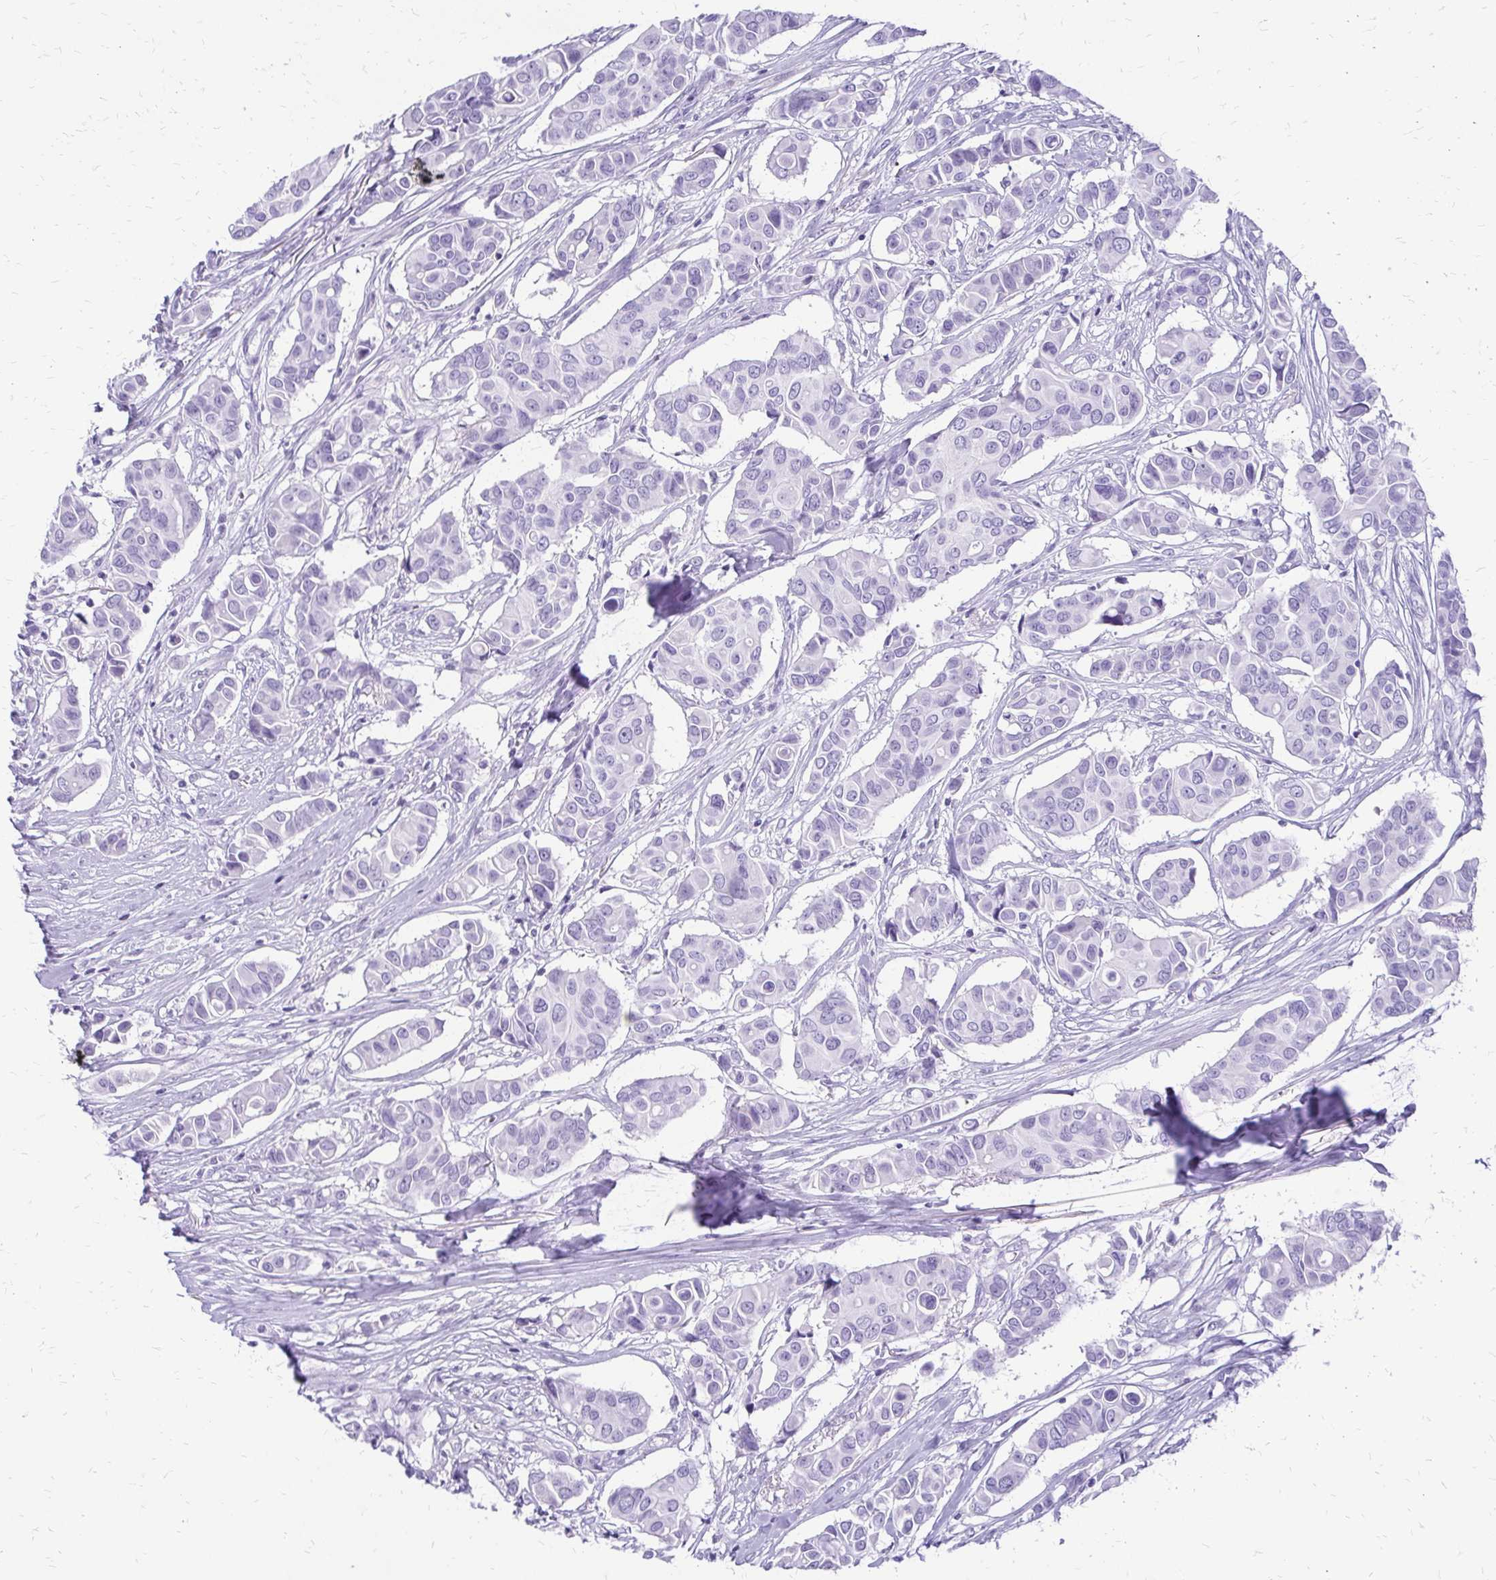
{"staining": {"intensity": "negative", "quantity": "none", "location": "none"}, "tissue": "breast cancer", "cell_type": "Tumor cells", "image_type": "cancer", "snomed": [{"axis": "morphology", "description": "Normal tissue, NOS"}, {"axis": "morphology", "description": "Duct carcinoma"}, {"axis": "topography", "description": "Skin"}, {"axis": "topography", "description": "Breast"}], "caption": "IHC of breast cancer (intraductal carcinoma) displays no staining in tumor cells.", "gene": "SLC32A1", "patient": {"sex": "female", "age": 54}}